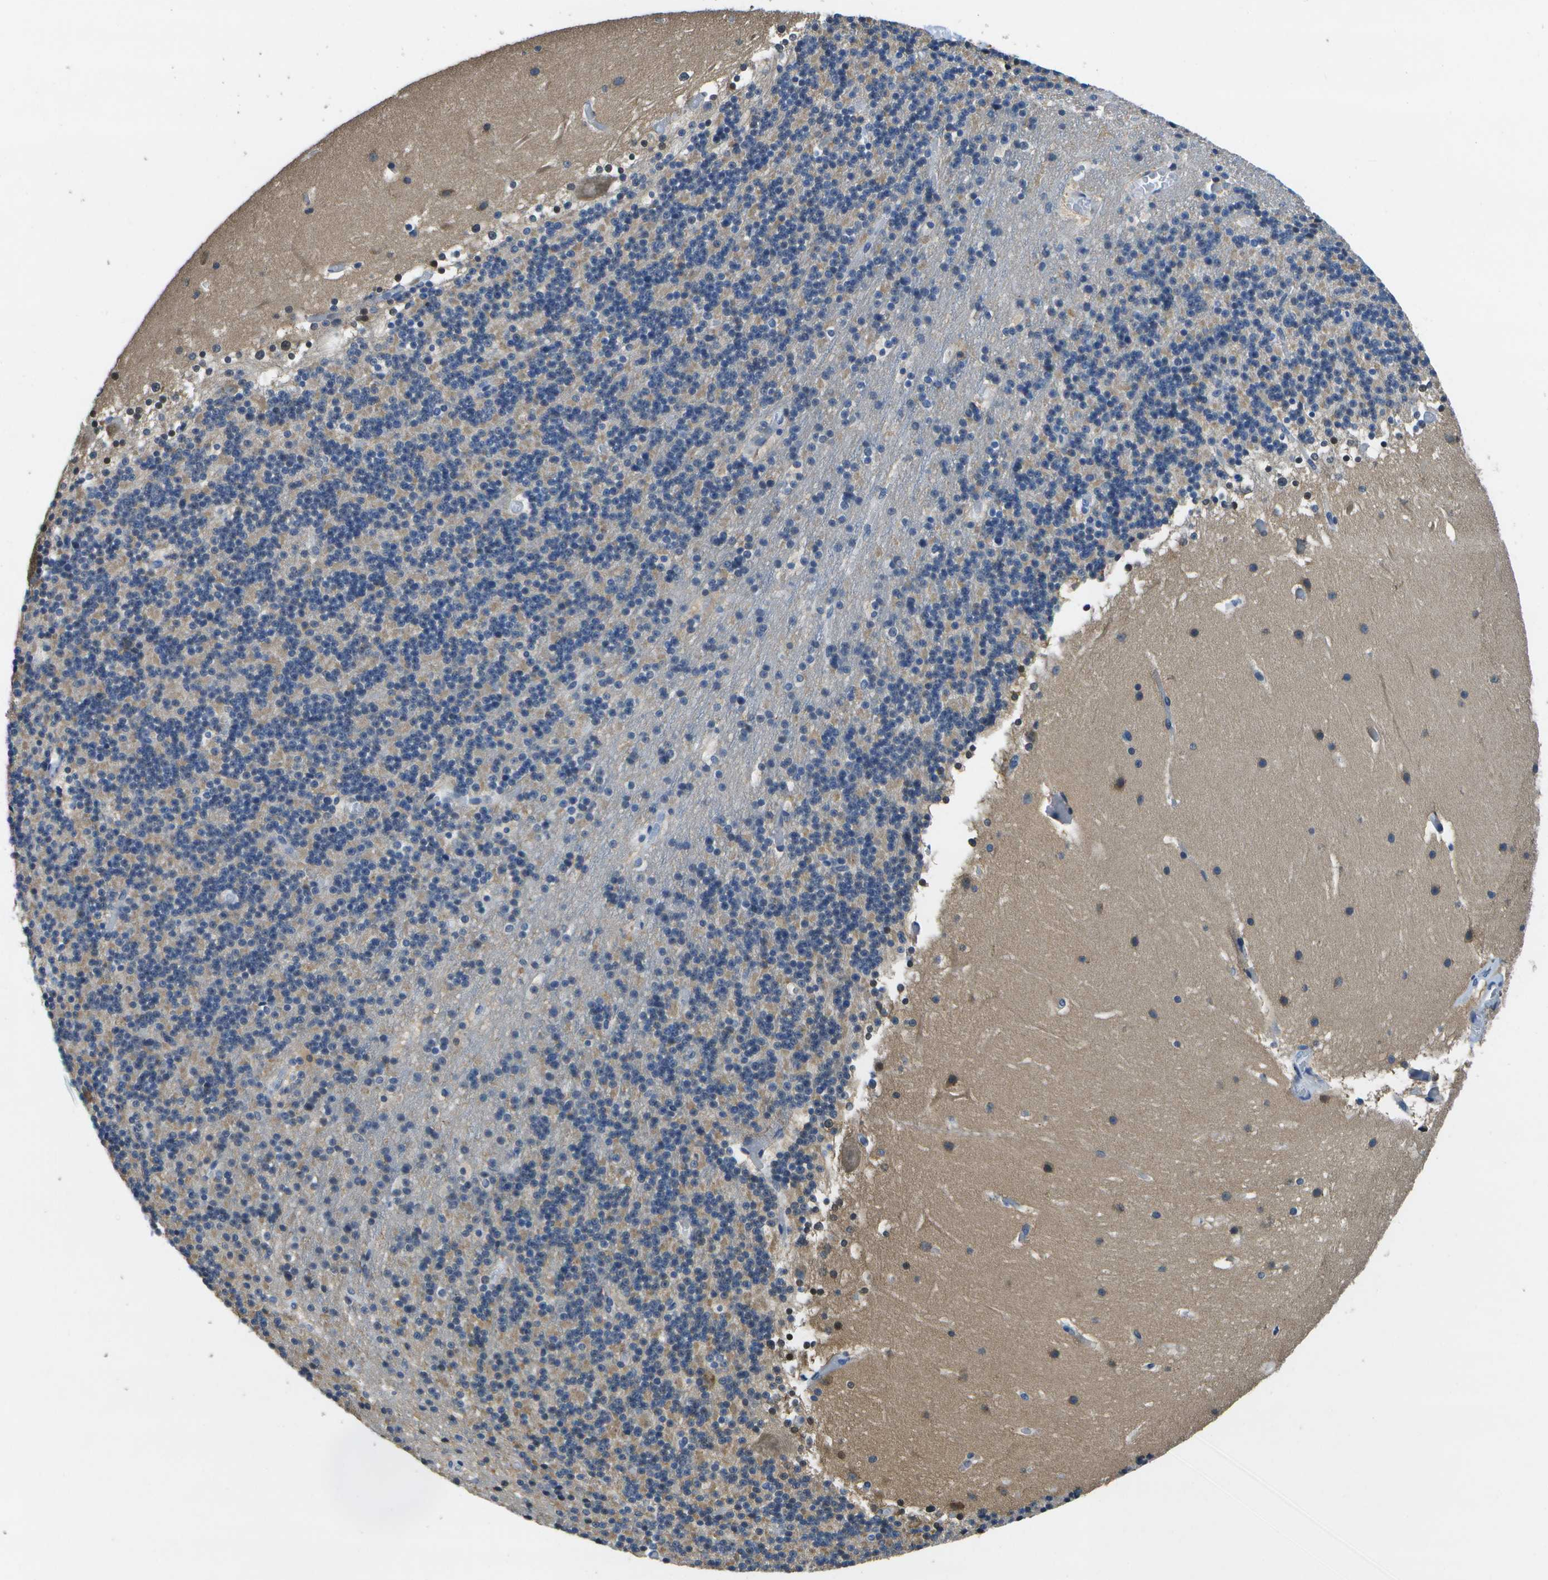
{"staining": {"intensity": "weak", "quantity": "<25%", "location": "nuclear"}, "tissue": "cerebellum", "cell_type": "Cells in granular layer", "image_type": "normal", "snomed": [{"axis": "morphology", "description": "Normal tissue, NOS"}, {"axis": "topography", "description": "Cerebellum"}], "caption": "There is no significant staining in cells in granular layer of cerebellum. (DAB (3,3'-diaminobenzidine) immunohistochemistry, high magnification).", "gene": "DSE", "patient": {"sex": "male", "age": 45}}